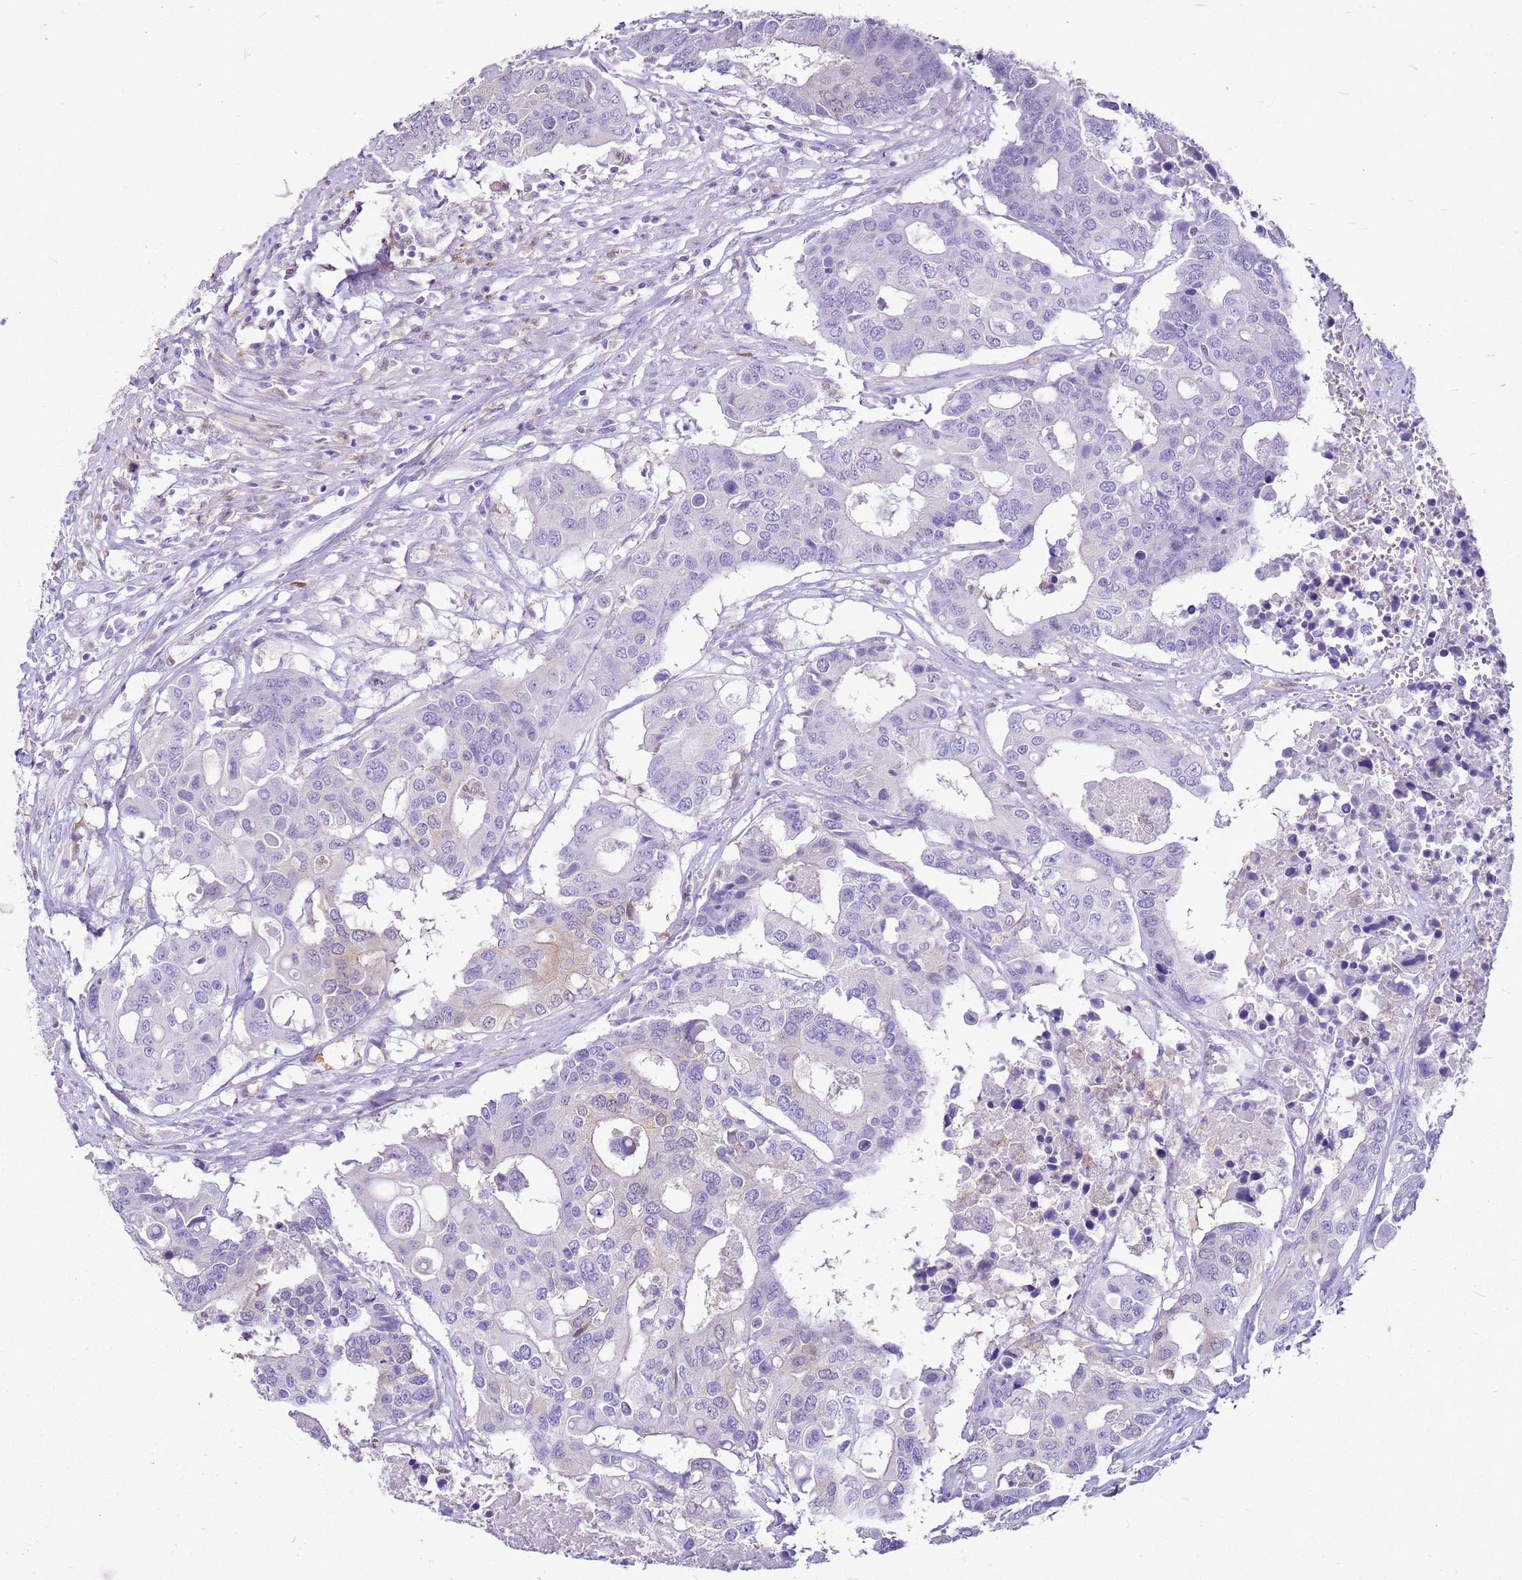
{"staining": {"intensity": "negative", "quantity": "none", "location": "none"}, "tissue": "colorectal cancer", "cell_type": "Tumor cells", "image_type": "cancer", "snomed": [{"axis": "morphology", "description": "Adenocarcinoma, NOS"}, {"axis": "topography", "description": "Colon"}], "caption": "A high-resolution micrograph shows immunohistochemistry staining of colorectal cancer (adenocarcinoma), which displays no significant expression in tumor cells.", "gene": "SULT1E1", "patient": {"sex": "male", "age": 77}}